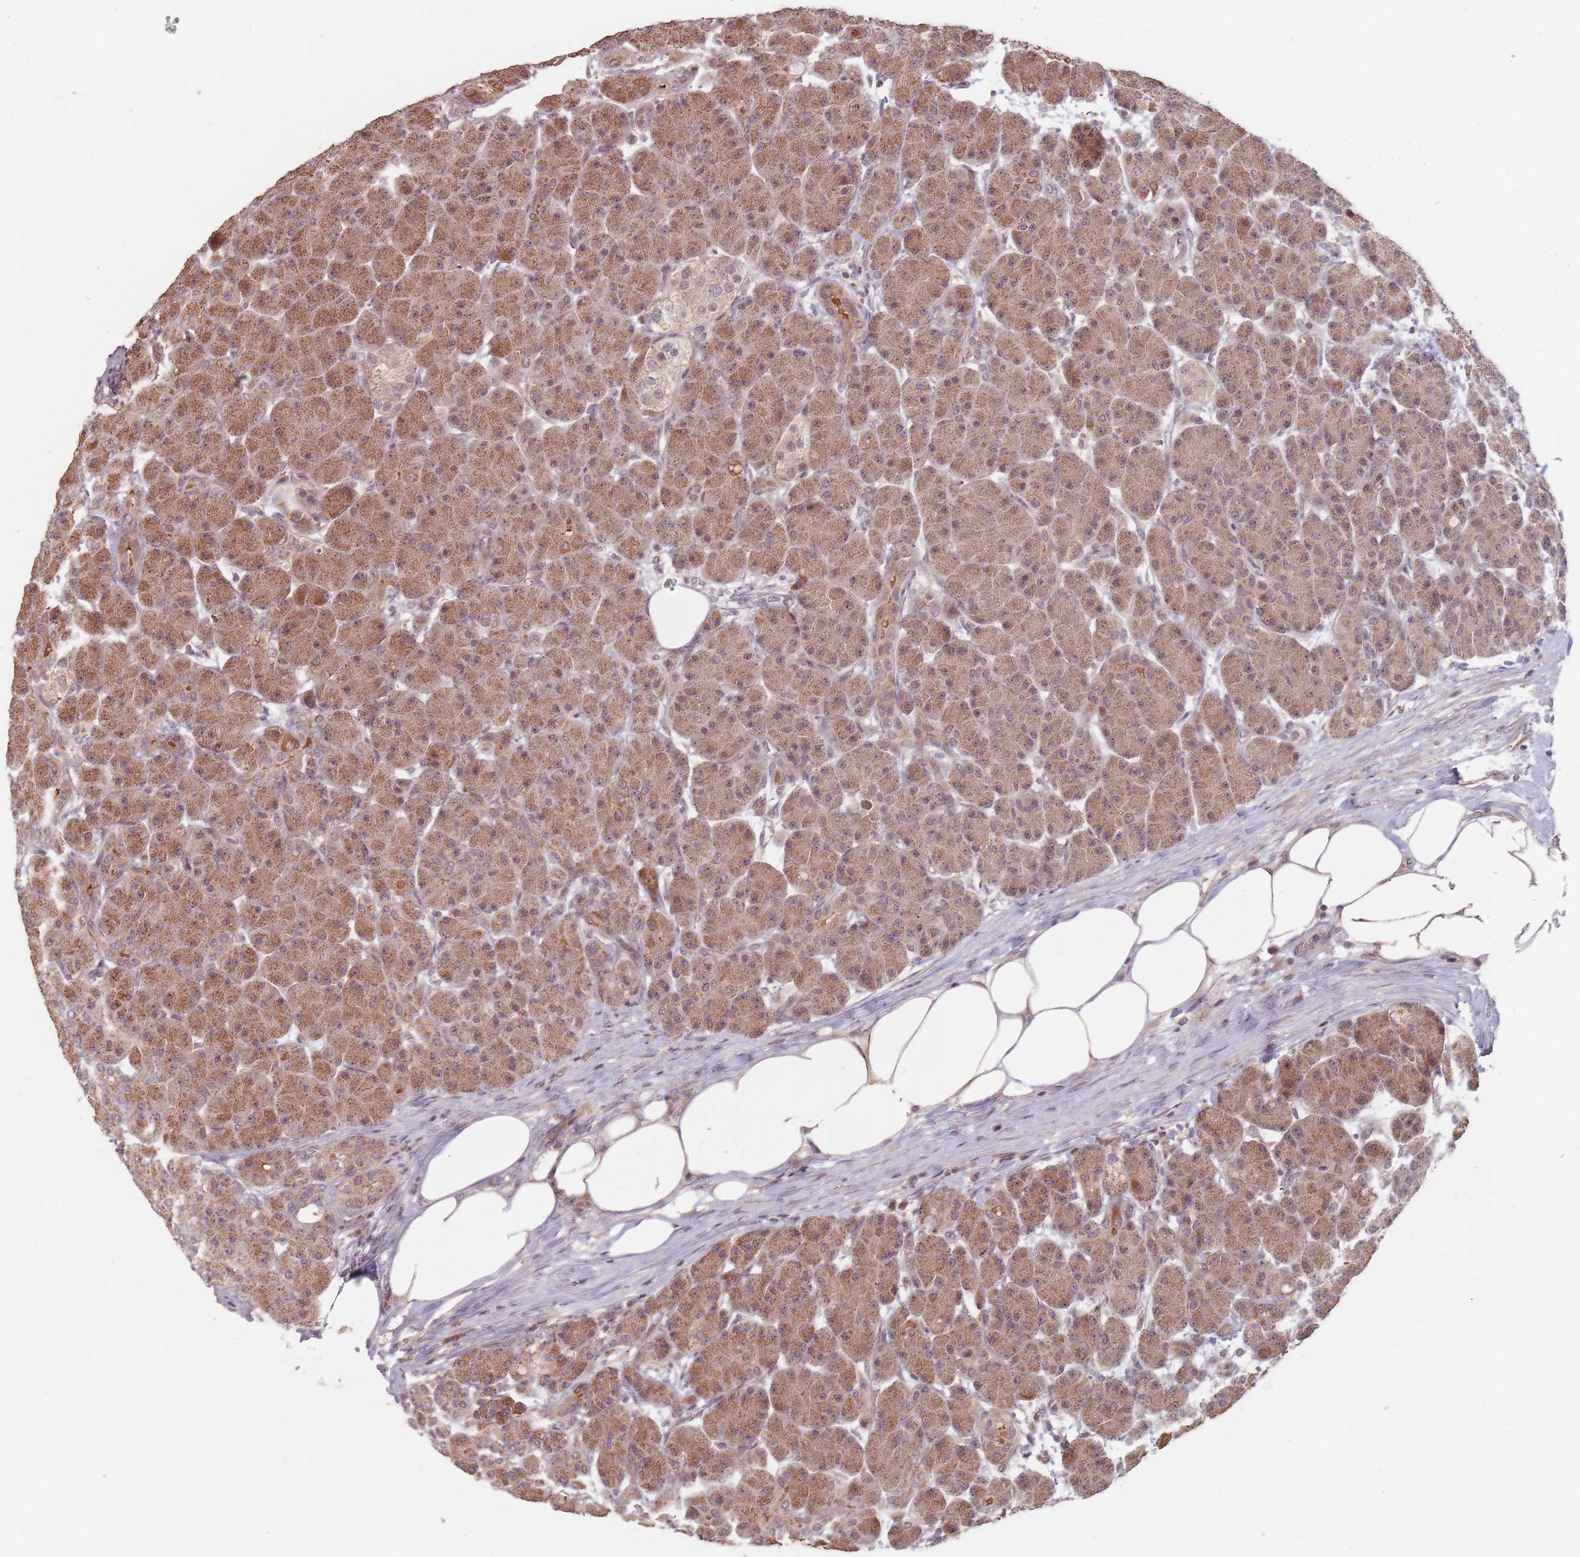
{"staining": {"intensity": "moderate", "quantity": ">75%", "location": "cytoplasmic/membranous,nuclear"}, "tissue": "pancreas", "cell_type": "Exocrine glandular cells", "image_type": "normal", "snomed": [{"axis": "morphology", "description": "Normal tissue, NOS"}, {"axis": "topography", "description": "Pancreas"}], "caption": "This histopathology image demonstrates immunohistochemistry staining of unremarkable human pancreas, with medium moderate cytoplasmic/membranous,nuclear staining in about >75% of exocrine glandular cells.", "gene": "VPS52", "patient": {"sex": "male", "age": 63}}